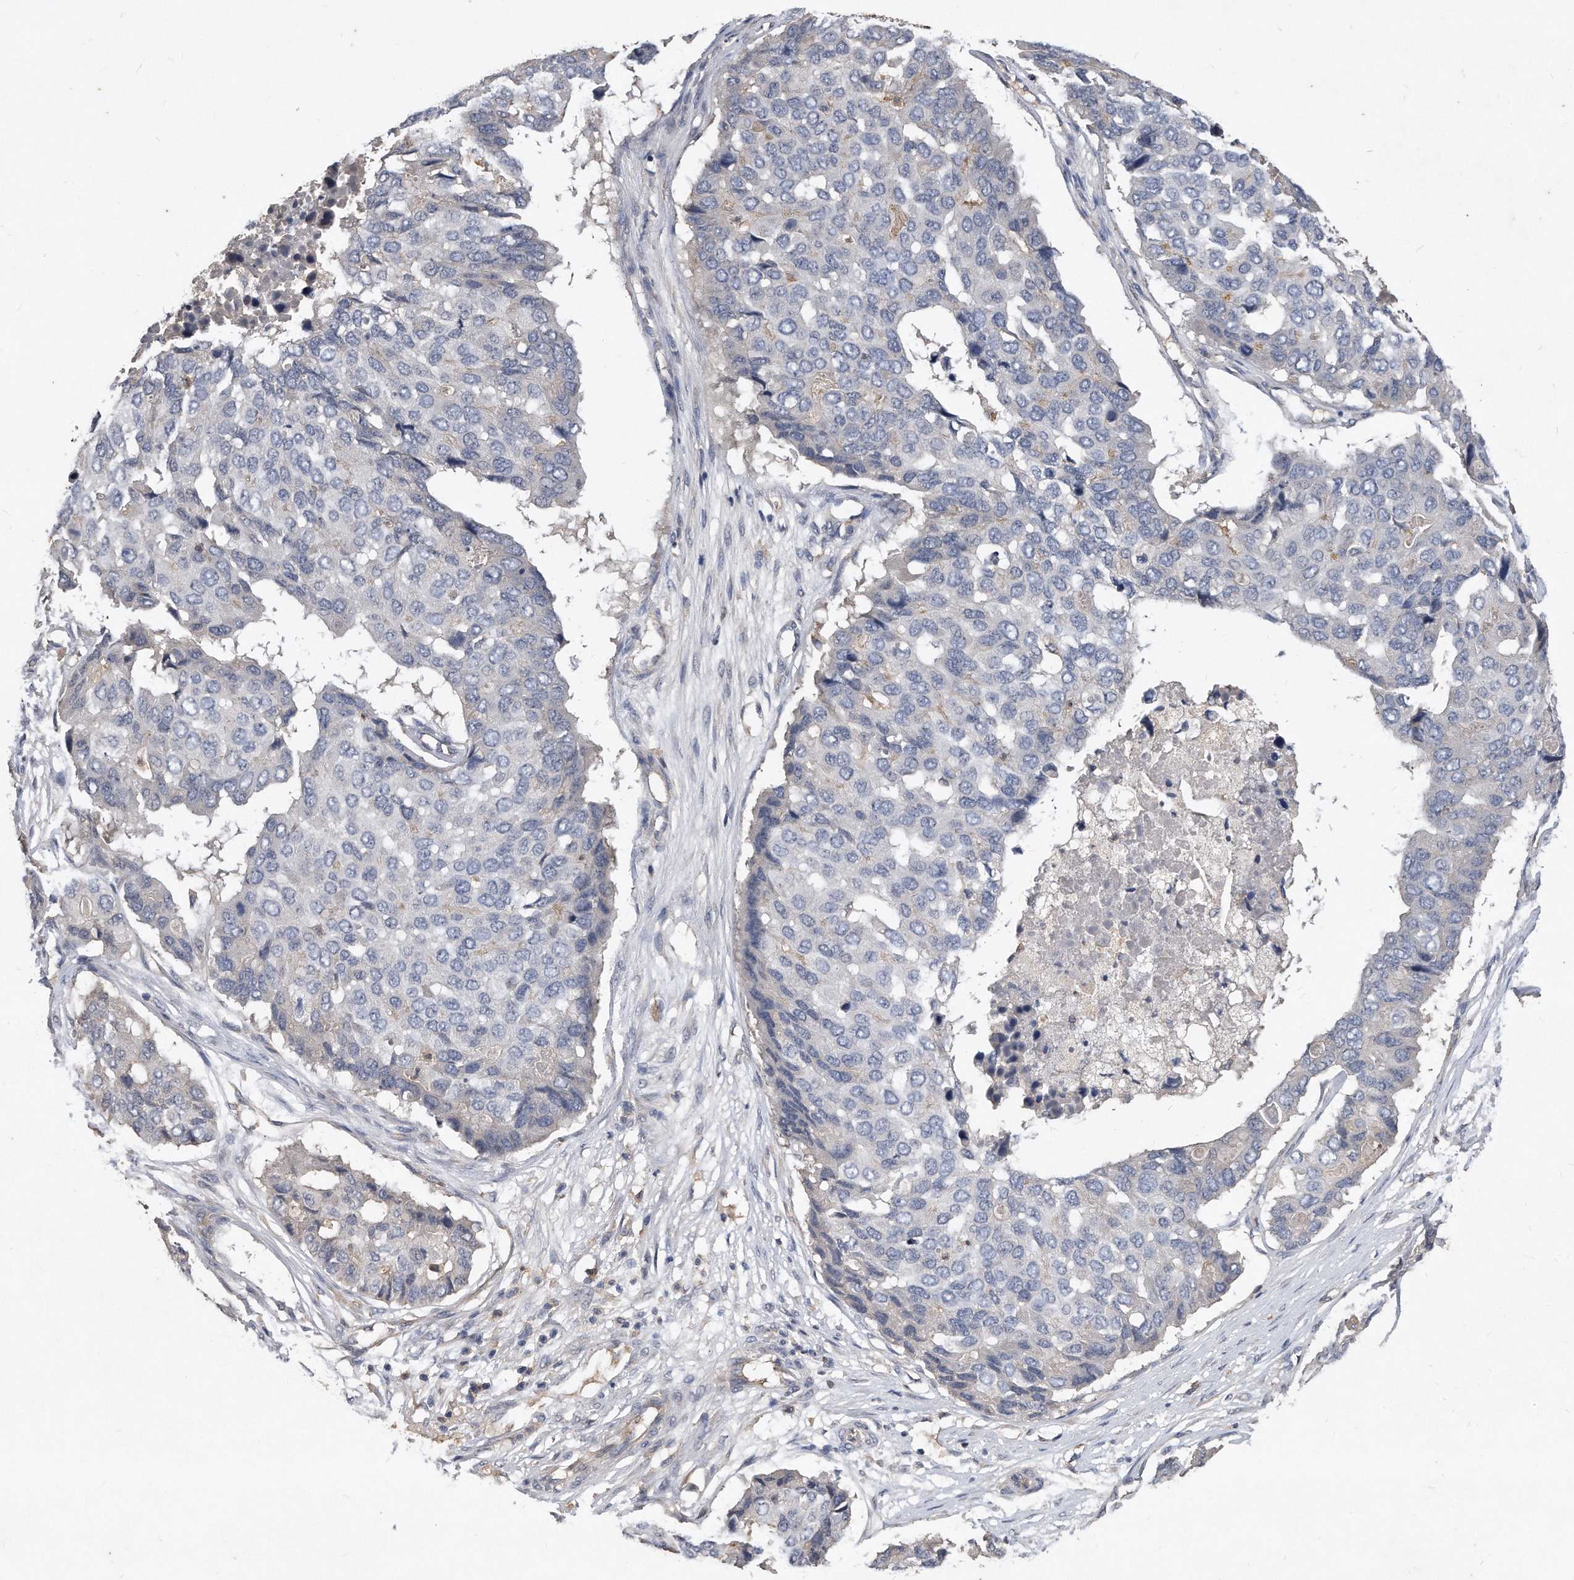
{"staining": {"intensity": "negative", "quantity": "none", "location": "none"}, "tissue": "pancreatic cancer", "cell_type": "Tumor cells", "image_type": "cancer", "snomed": [{"axis": "morphology", "description": "Adenocarcinoma, NOS"}, {"axis": "topography", "description": "Pancreas"}], "caption": "Tumor cells show no significant protein staining in adenocarcinoma (pancreatic).", "gene": "HOMER3", "patient": {"sex": "male", "age": 50}}